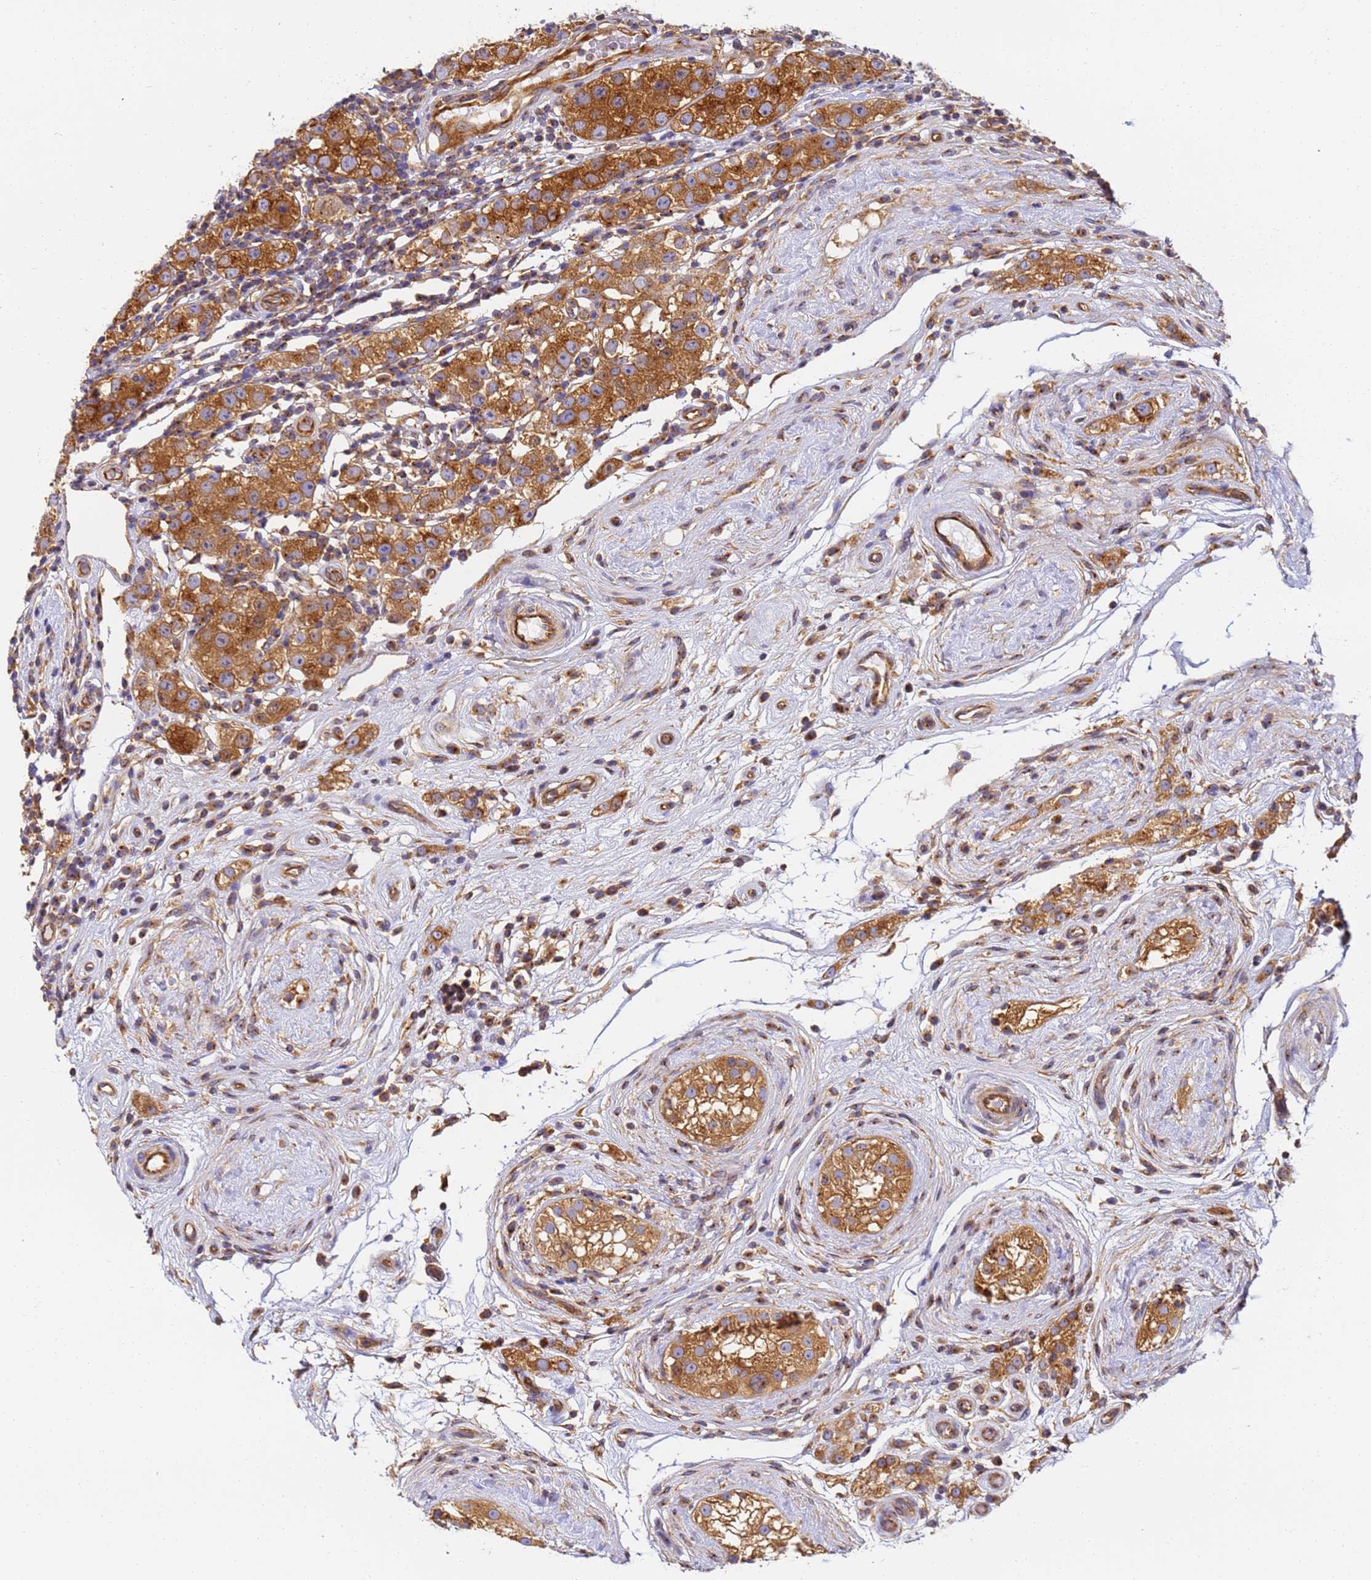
{"staining": {"intensity": "strong", "quantity": ">75%", "location": "cytoplasmic/membranous"}, "tissue": "testis cancer", "cell_type": "Tumor cells", "image_type": "cancer", "snomed": [{"axis": "morphology", "description": "Seminoma, NOS"}, {"axis": "topography", "description": "Testis"}], "caption": "Protein expression analysis of human seminoma (testis) reveals strong cytoplasmic/membranous positivity in approximately >75% of tumor cells. The staining was performed using DAB to visualize the protein expression in brown, while the nuclei were stained in blue with hematoxylin (Magnification: 20x).", "gene": "DYNC1I2", "patient": {"sex": "male", "age": 34}}